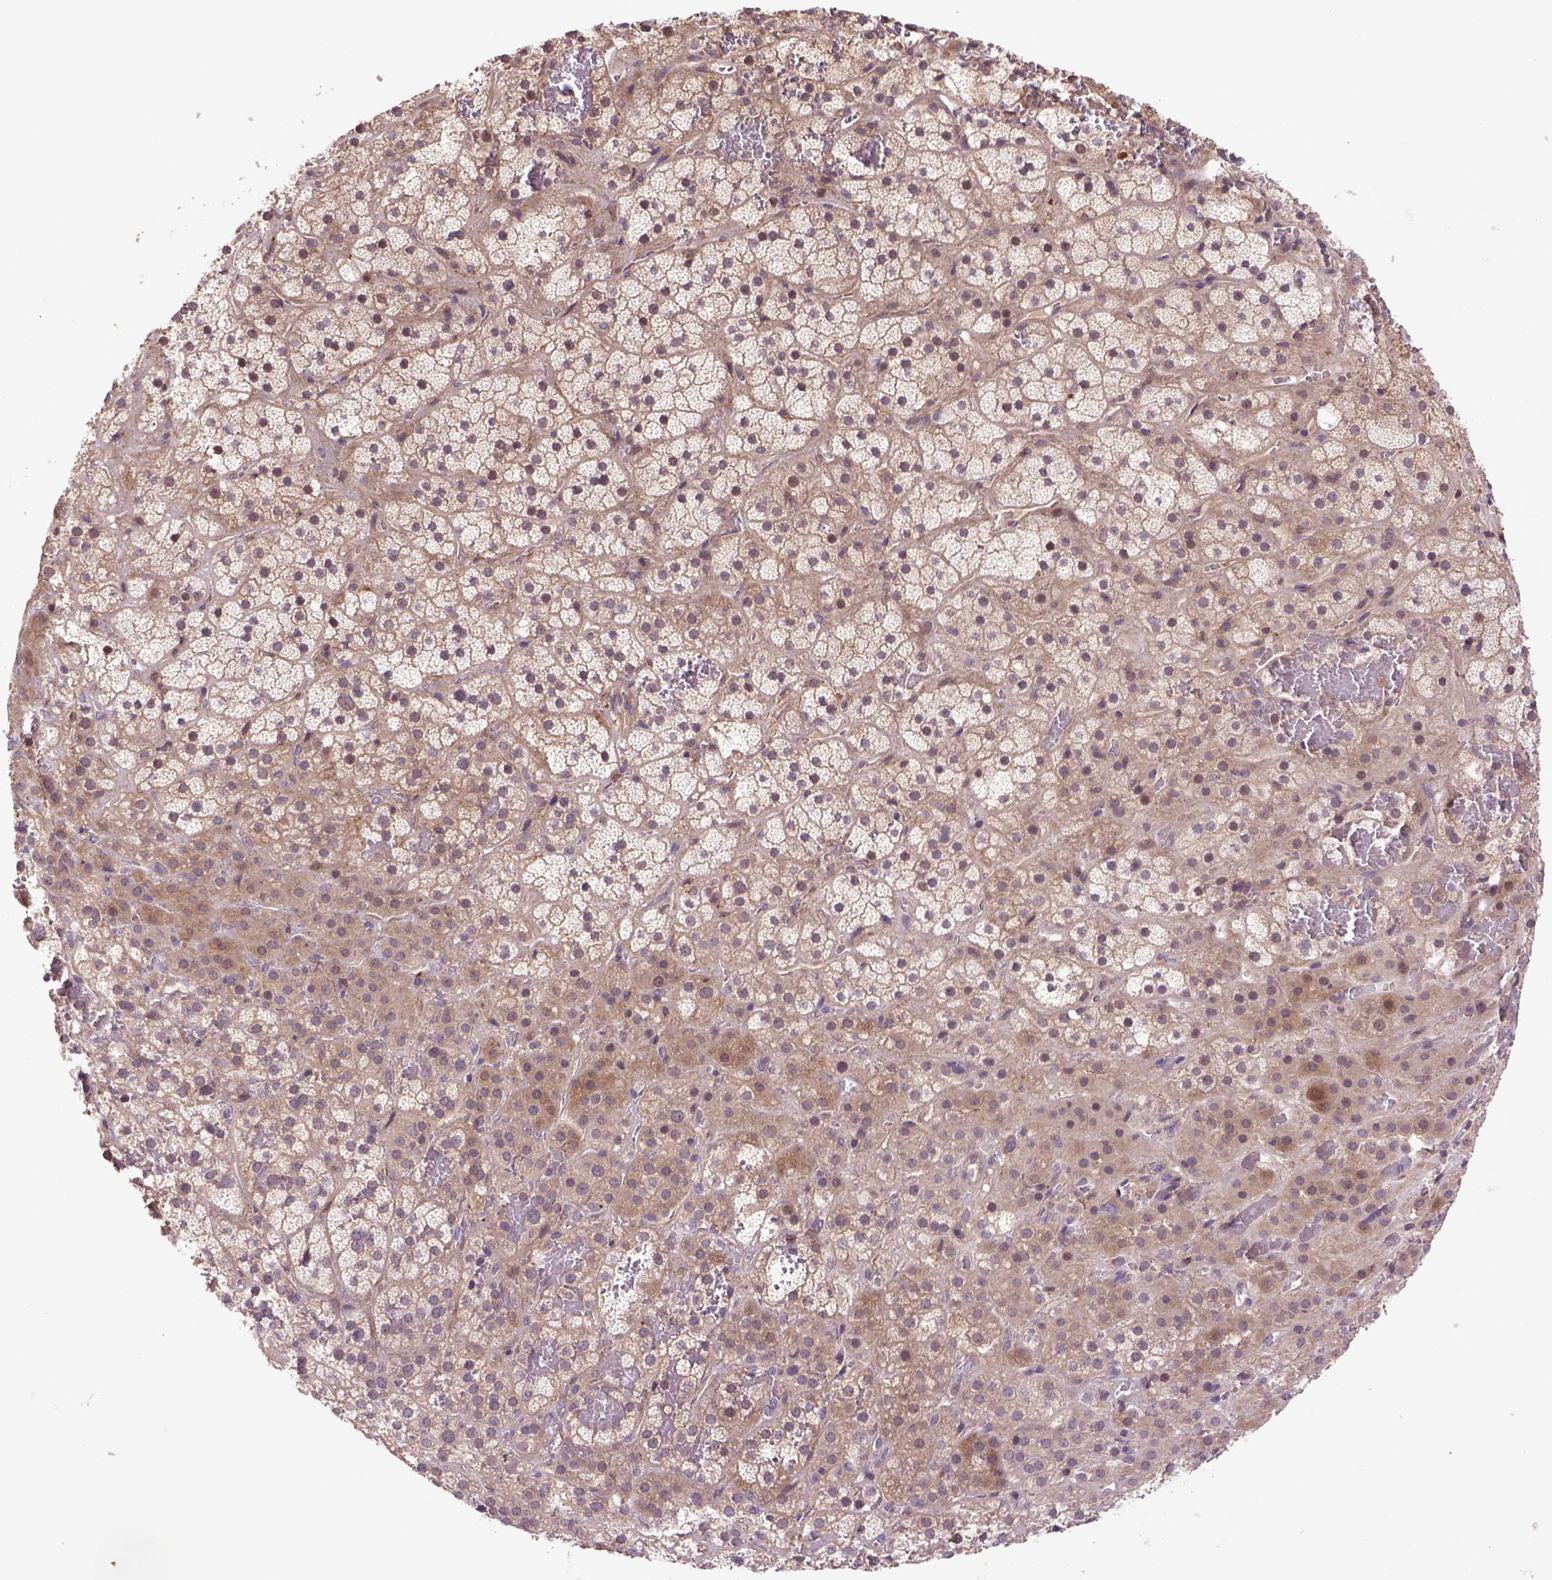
{"staining": {"intensity": "moderate", "quantity": "<25%", "location": "cytoplasmic/membranous"}, "tissue": "adrenal gland", "cell_type": "Glandular cells", "image_type": "normal", "snomed": [{"axis": "morphology", "description": "Normal tissue, NOS"}, {"axis": "topography", "description": "Adrenal gland"}], "caption": "Brown immunohistochemical staining in benign human adrenal gland displays moderate cytoplasmic/membranous expression in about <25% of glandular cells.", "gene": "HSPBP1", "patient": {"sex": "male", "age": 57}}